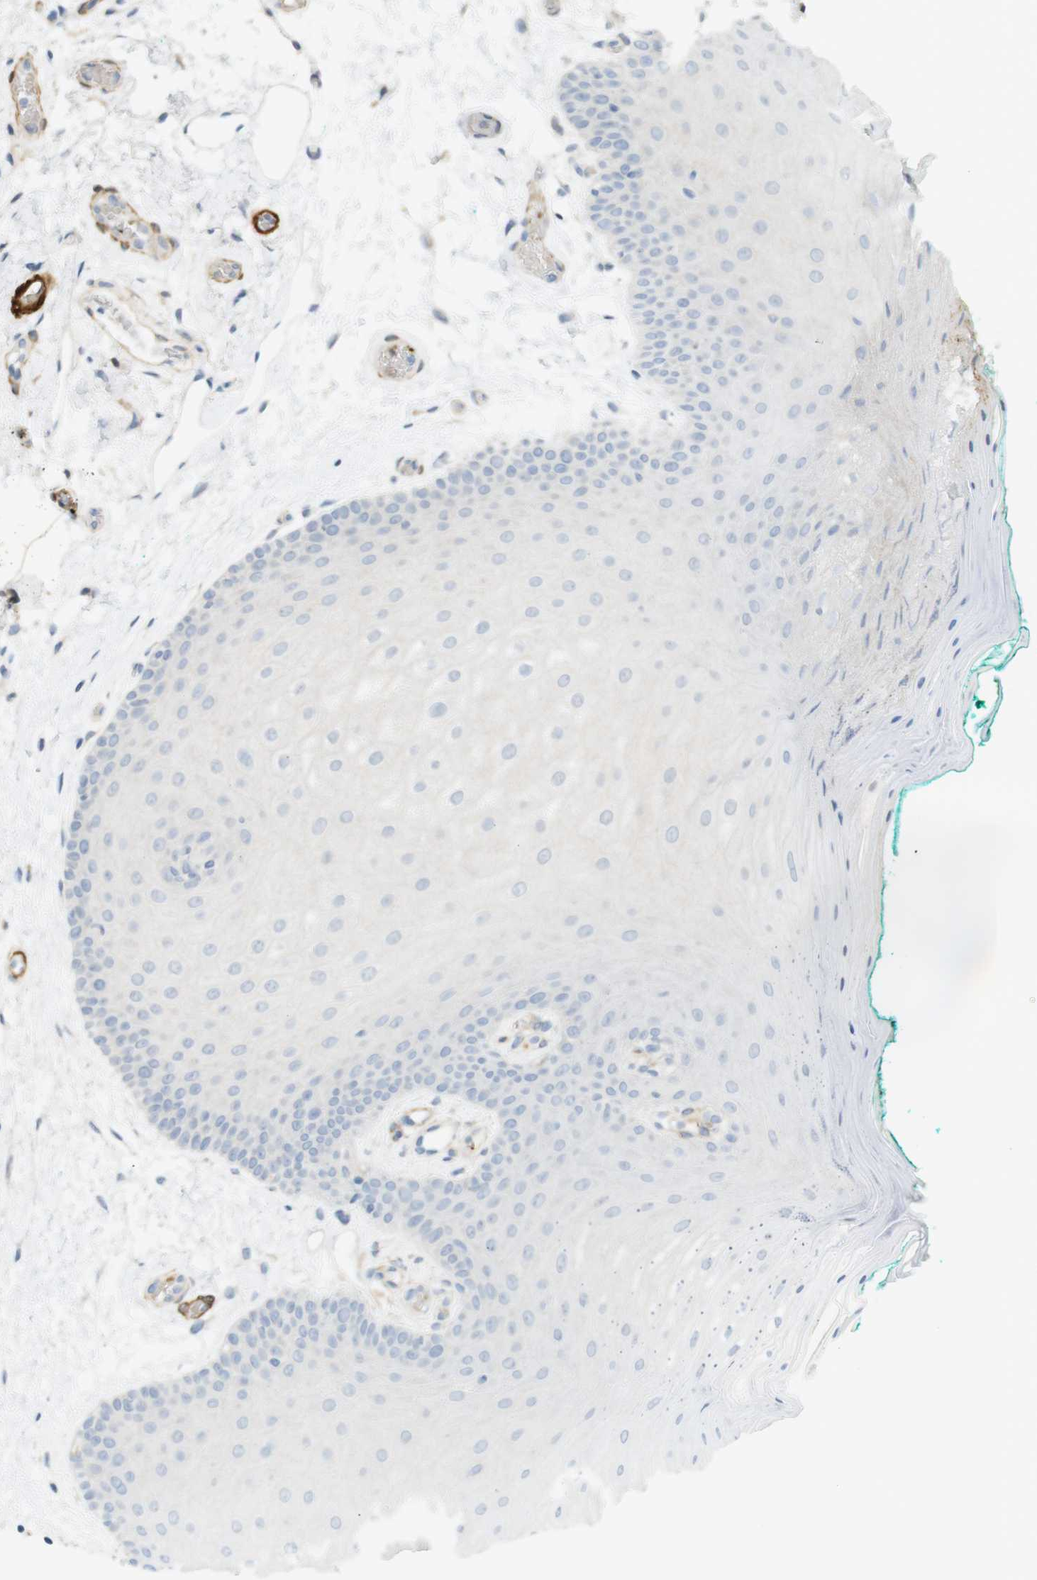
{"staining": {"intensity": "negative", "quantity": "none", "location": "none"}, "tissue": "oral mucosa", "cell_type": "Squamous epithelial cells", "image_type": "normal", "snomed": [{"axis": "morphology", "description": "Normal tissue, NOS"}, {"axis": "topography", "description": "Skeletal muscle"}, {"axis": "topography", "description": "Oral tissue"}], "caption": "Immunohistochemical staining of benign human oral mucosa shows no significant positivity in squamous epithelial cells.", "gene": "PDE3A", "patient": {"sex": "male", "age": 58}}